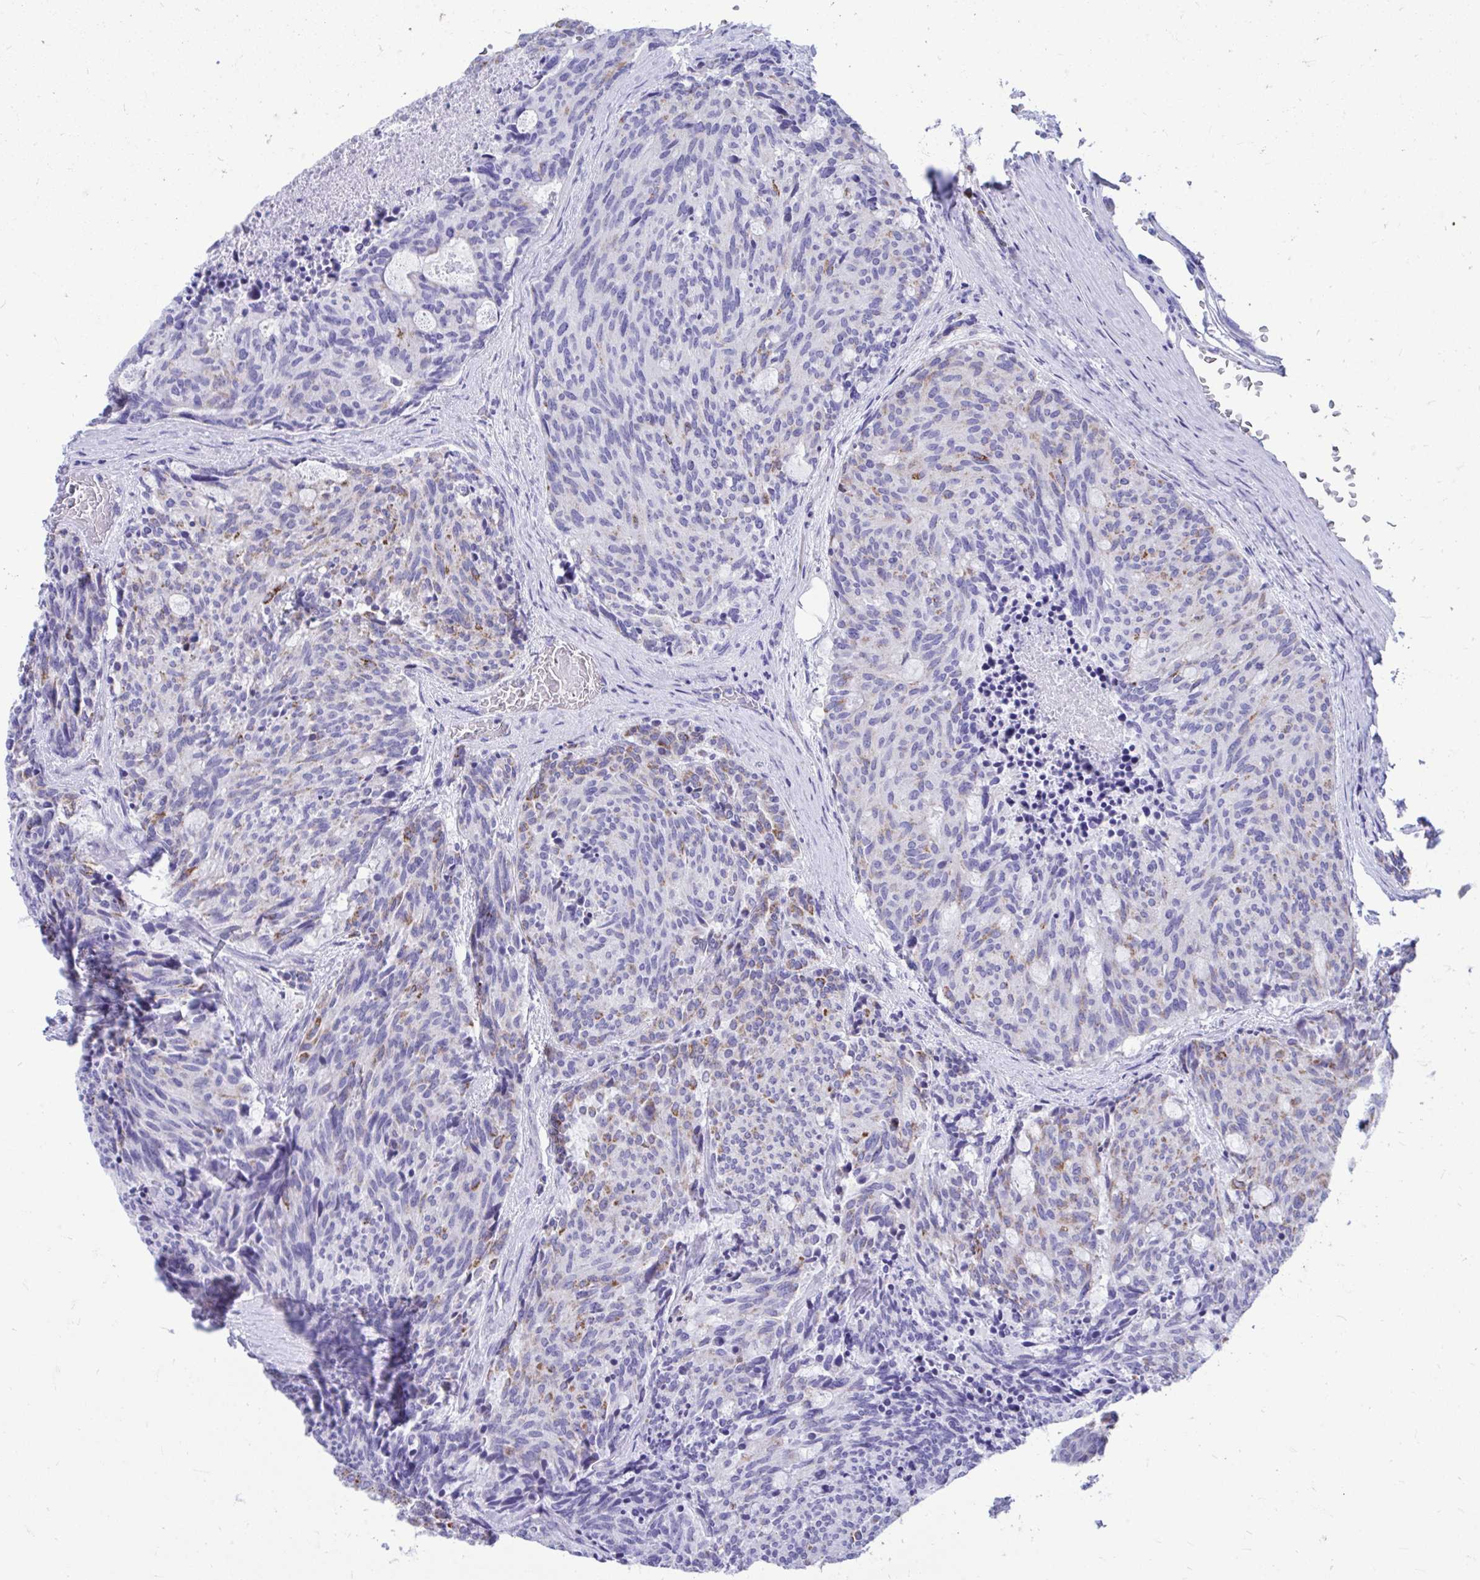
{"staining": {"intensity": "weak", "quantity": "<25%", "location": "cytoplasmic/membranous"}, "tissue": "carcinoid", "cell_type": "Tumor cells", "image_type": "cancer", "snomed": [{"axis": "morphology", "description": "Carcinoid, malignant, NOS"}, {"axis": "topography", "description": "Pancreas"}], "caption": "A photomicrograph of human carcinoid is negative for staining in tumor cells. (DAB immunohistochemistry visualized using brightfield microscopy, high magnification).", "gene": "SHISA8", "patient": {"sex": "female", "age": 54}}